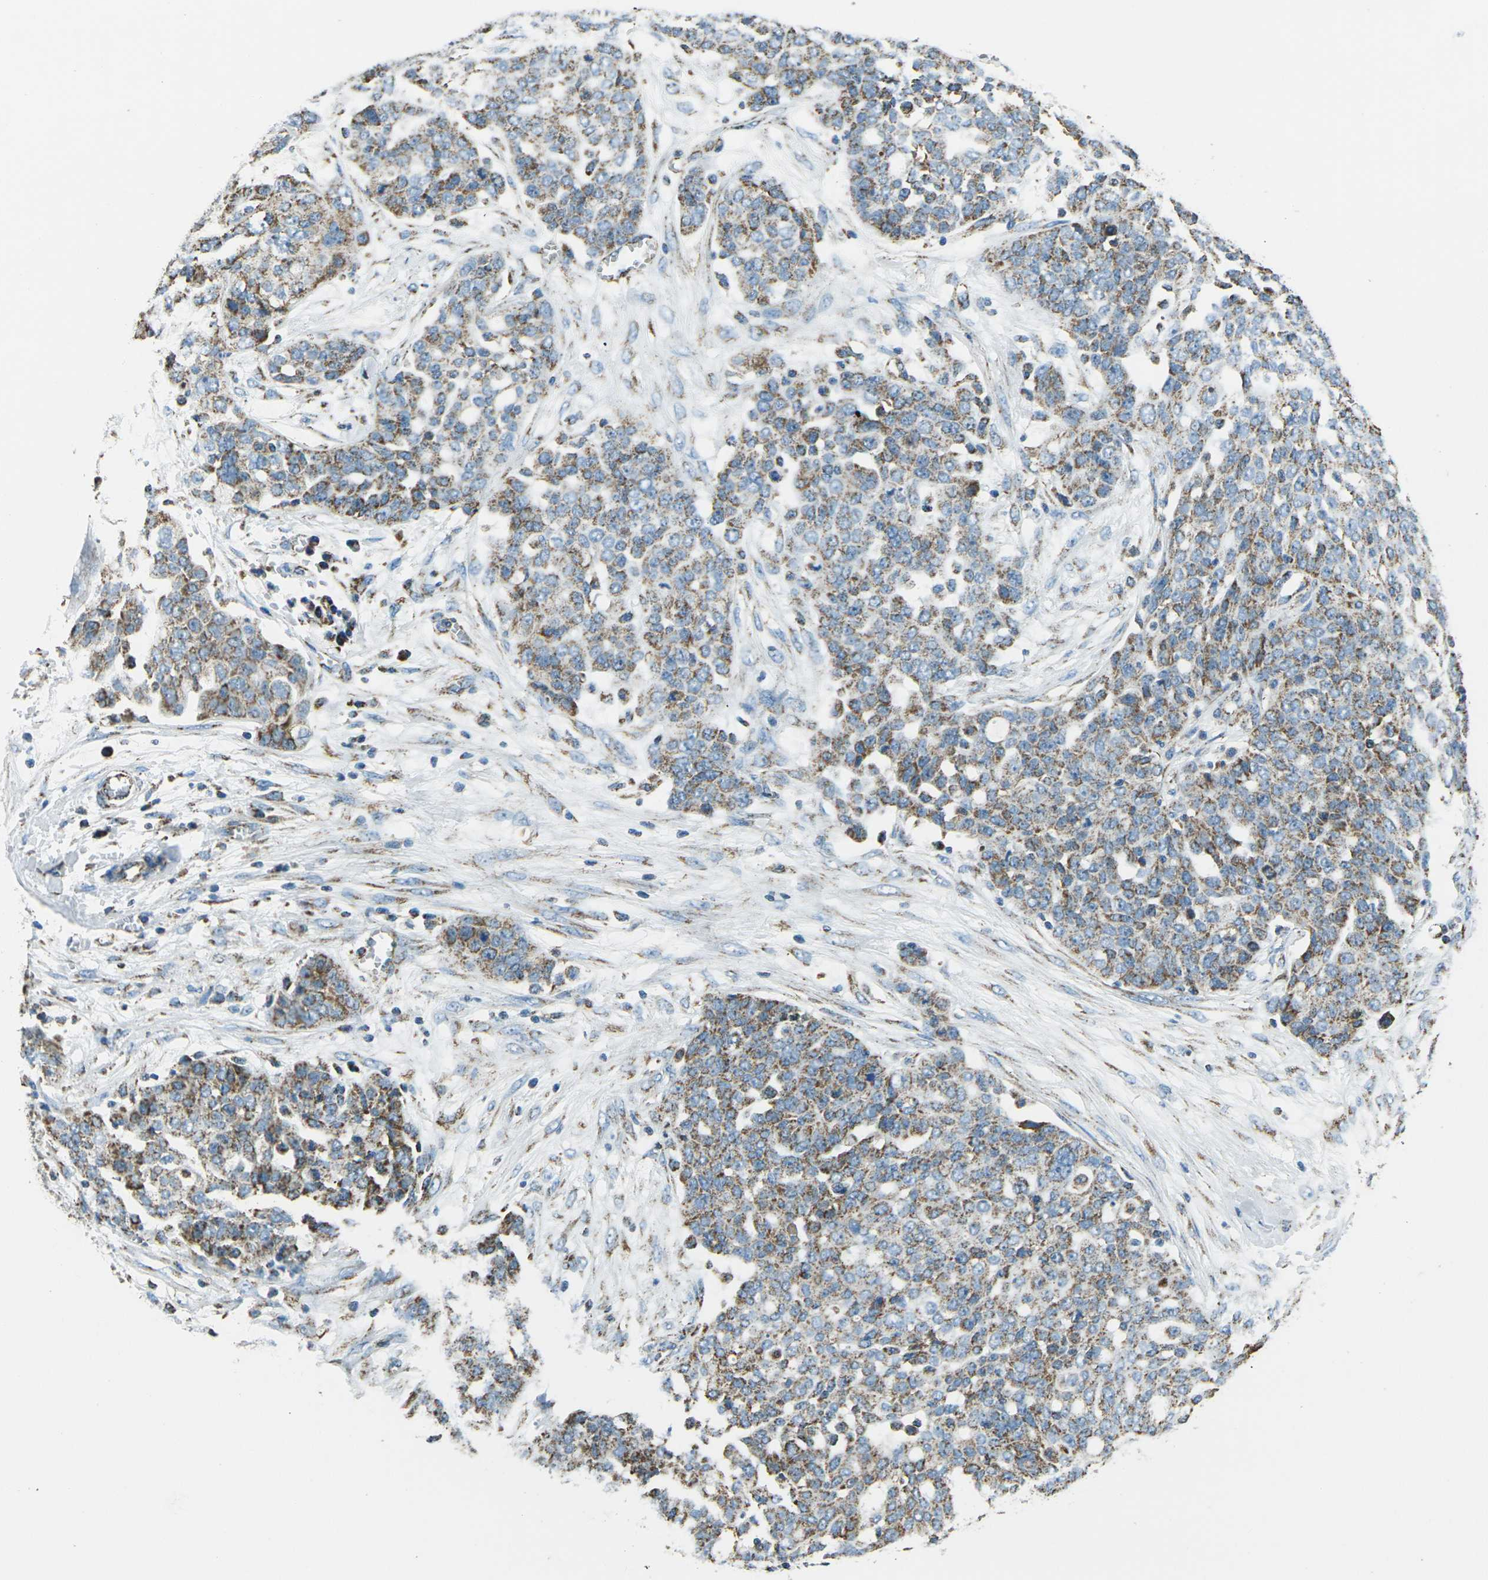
{"staining": {"intensity": "weak", "quantity": ">75%", "location": "cytoplasmic/membranous"}, "tissue": "ovarian cancer", "cell_type": "Tumor cells", "image_type": "cancer", "snomed": [{"axis": "morphology", "description": "Cystadenocarcinoma, serous, NOS"}, {"axis": "topography", "description": "Soft tissue"}, {"axis": "topography", "description": "Ovary"}], "caption": "A high-resolution histopathology image shows IHC staining of ovarian cancer (serous cystadenocarcinoma), which reveals weak cytoplasmic/membranous expression in approximately >75% of tumor cells. Immunohistochemistry stains the protein in brown and the nuclei are stained blue.", "gene": "IRF3", "patient": {"sex": "female", "age": 57}}